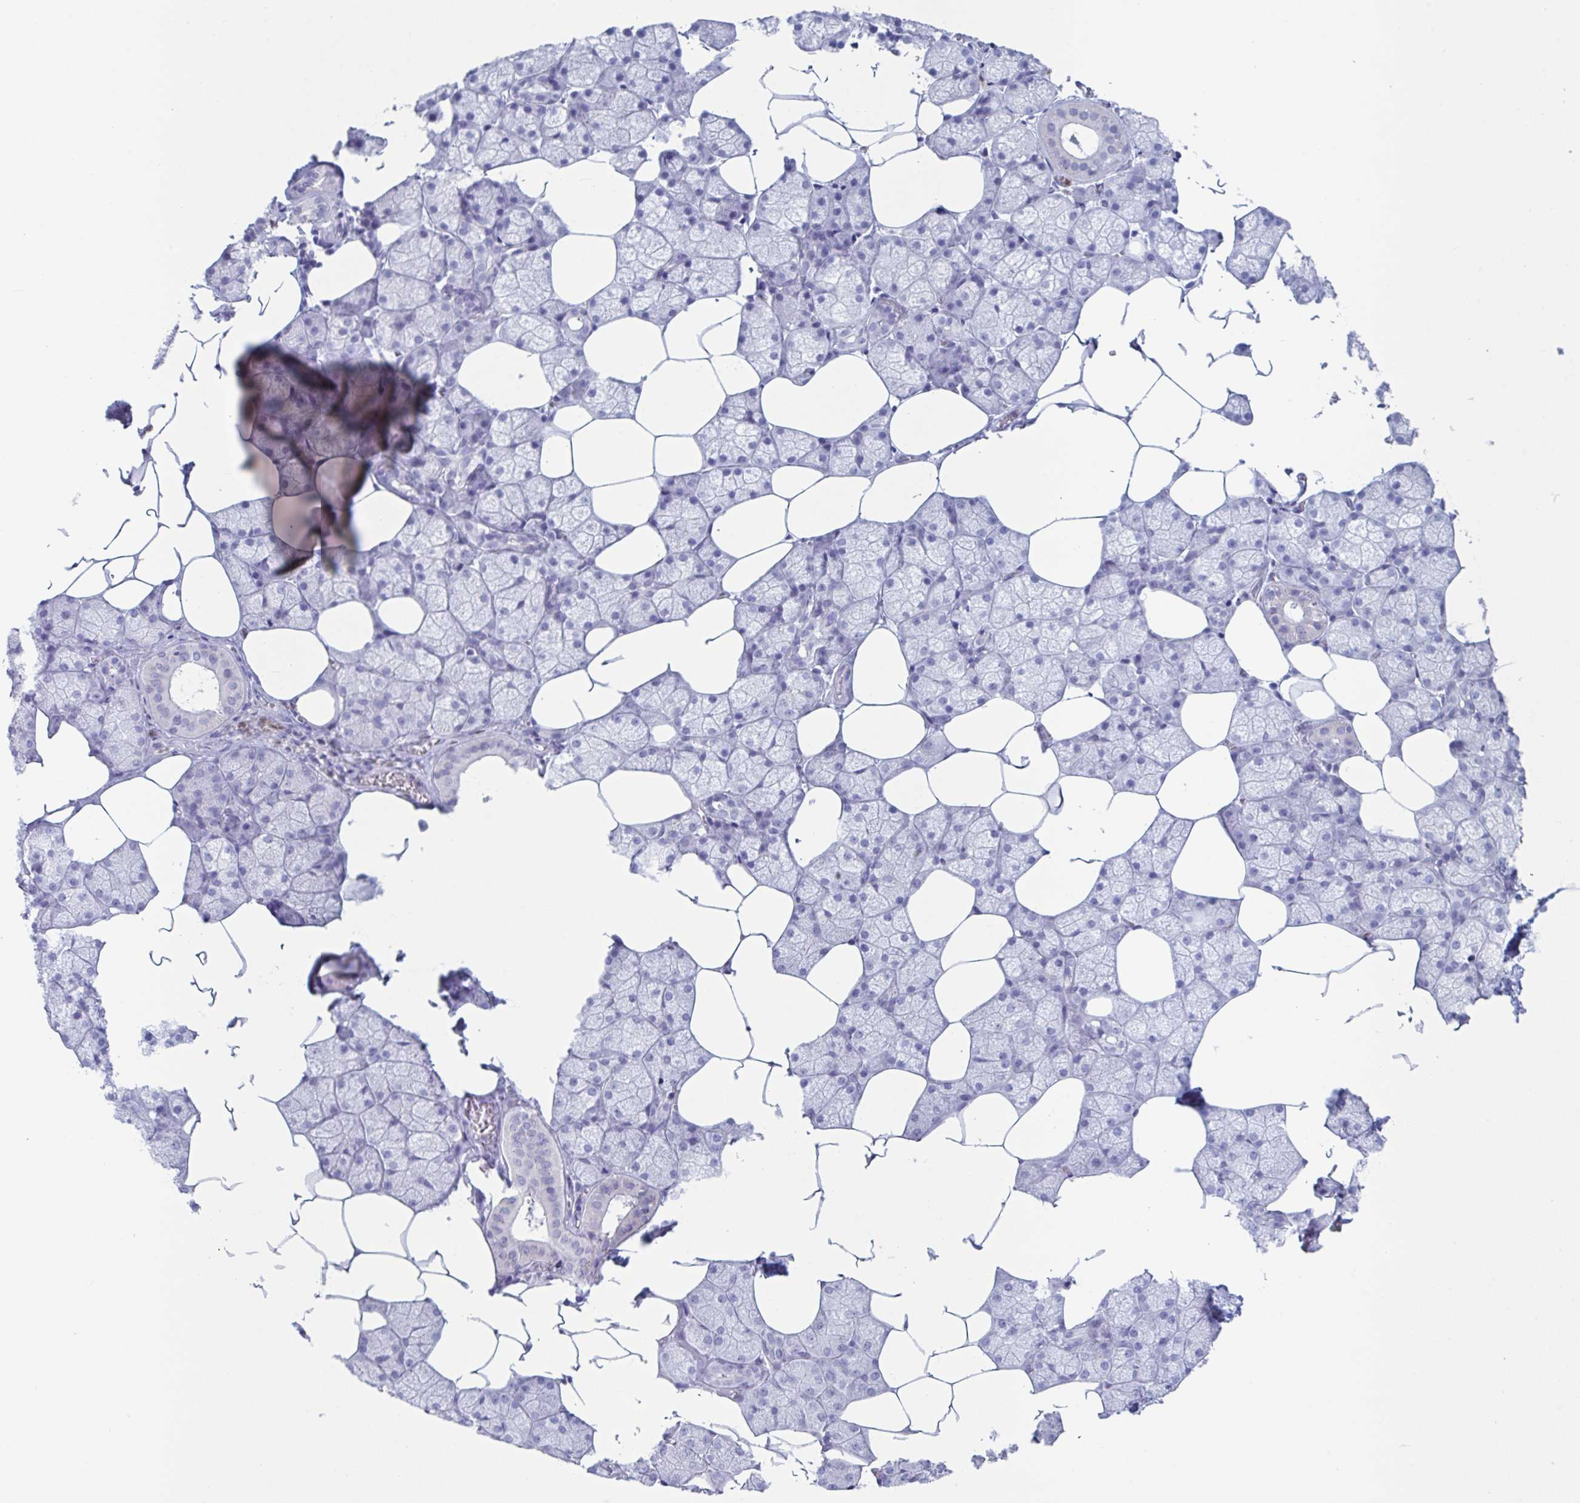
{"staining": {"intensity": "negative", "quantity": "none", "location": "none"}, "tissue": "salivary gland", "cell_type": "Glandular cells", "image_type": "normal", "snomed": [{"axis": "morphology", "description": "Normal tissue, NOS"}, {"axis": "topography", "description": "Salivary gland"}], "caption": "This is a image of IHC staining of normal salivary gland, which shows no expression in glandular cells. (Immunohistochemistry (ihc), brightfield microscopy, high magnification).", "gene": "CYP4F11", "patient": {"sex": "female", "age": 43}}